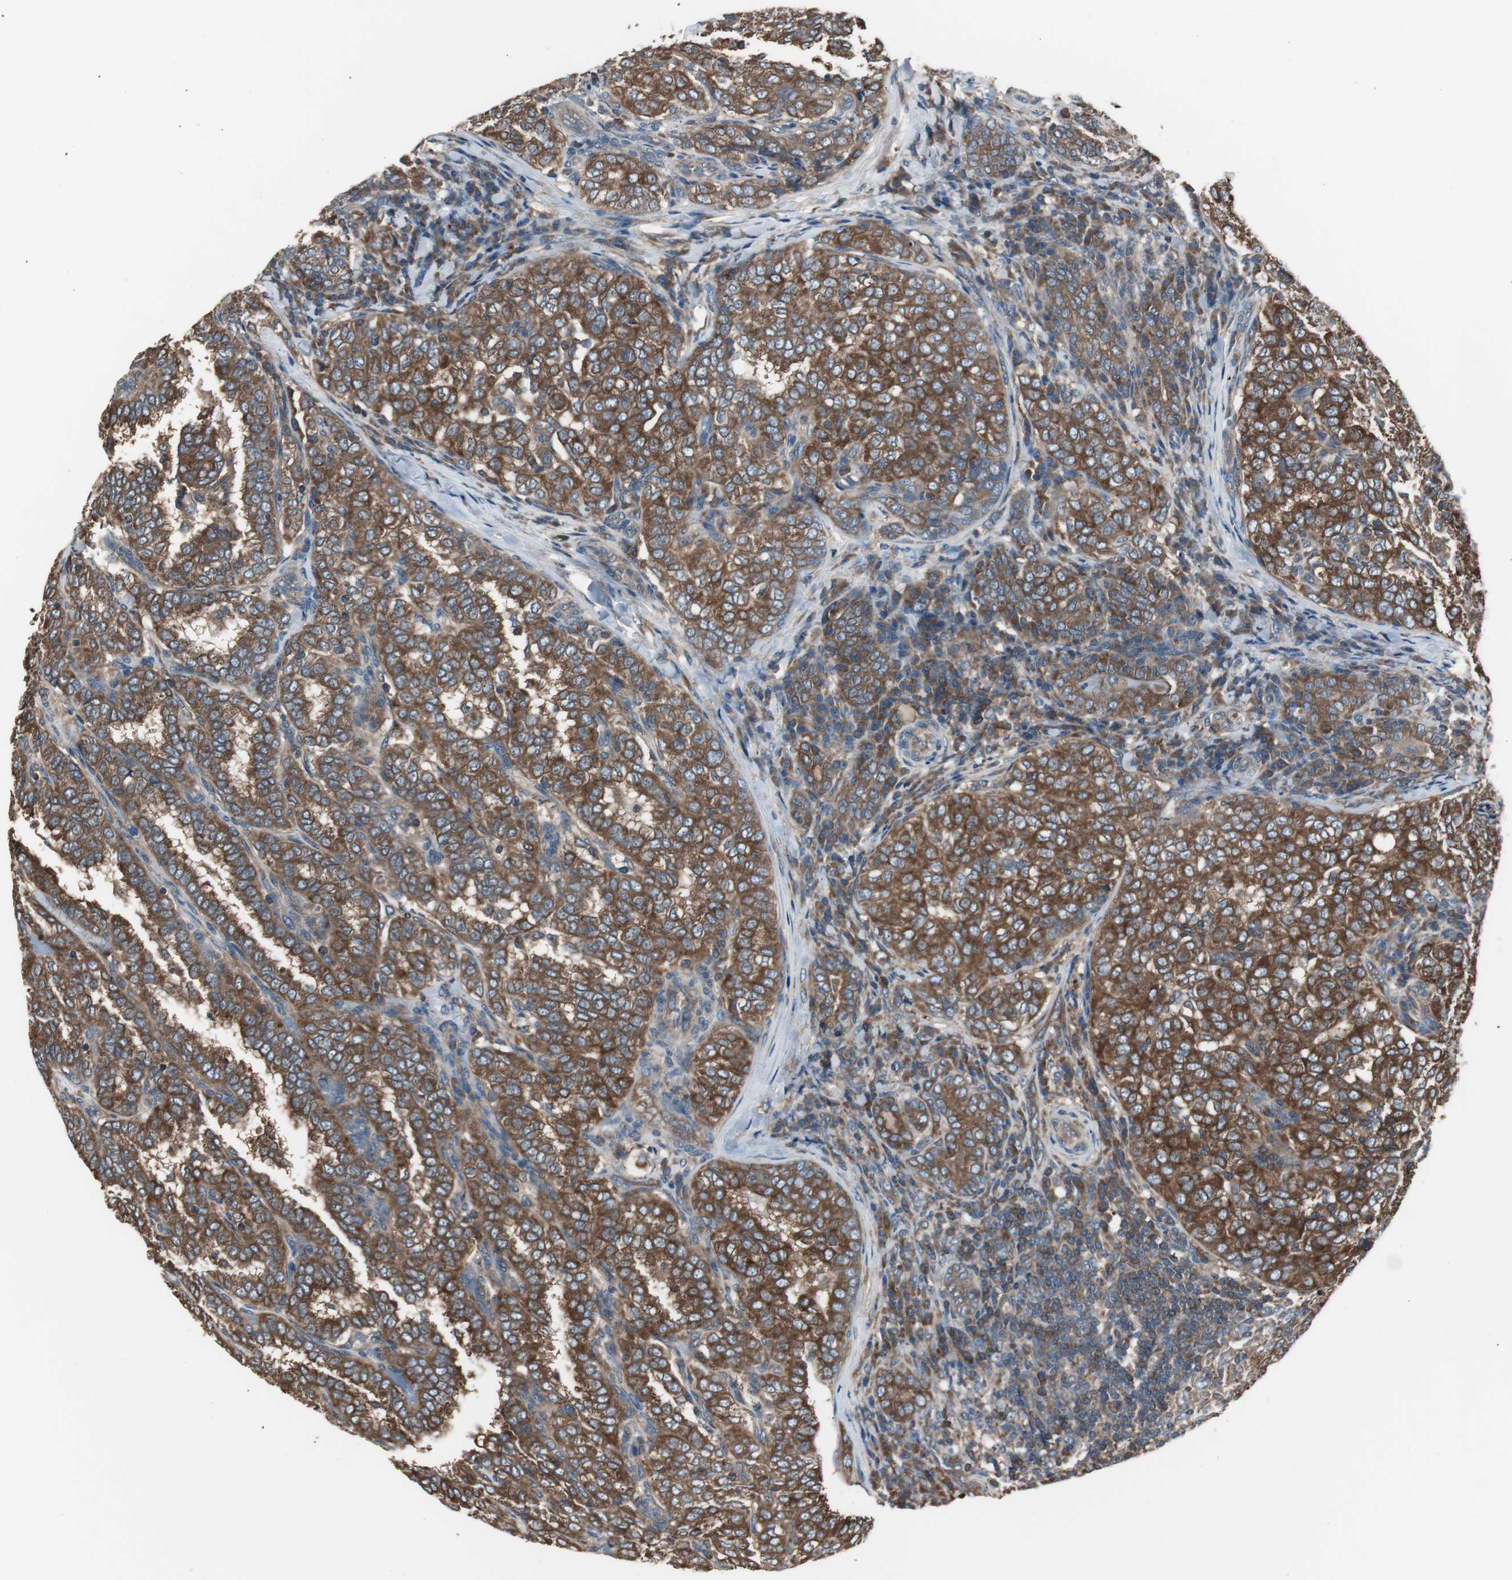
{"staining": {"intensity": "strong", "quantity": ">75%", "location": "cytoplasmic/membranous"}, "tissue": "thyroid cancer", "cell_type": "Tumor cells", "image_type": "cancer", "snomed": [{"axis": "morphology", "description": "Papillary adenocarcinoma, NOS"}, {"axis": "topography", "description": "Thyroid gland"}], "caption": "IHC staining of papillary adenocarcinoma (thyroid), which reveals high levels of strong cytoplasmic/membranous expression in approximately >75% of tumor cells indicating strong cytoplasmic/membranous protein staining. The staining was performed using DAB (brown) for protein detection and nuclei were counterstained in hematoxylin (blue).", "gene": "CAPNS1", "patient": {"sex": "female", "age": 30}}